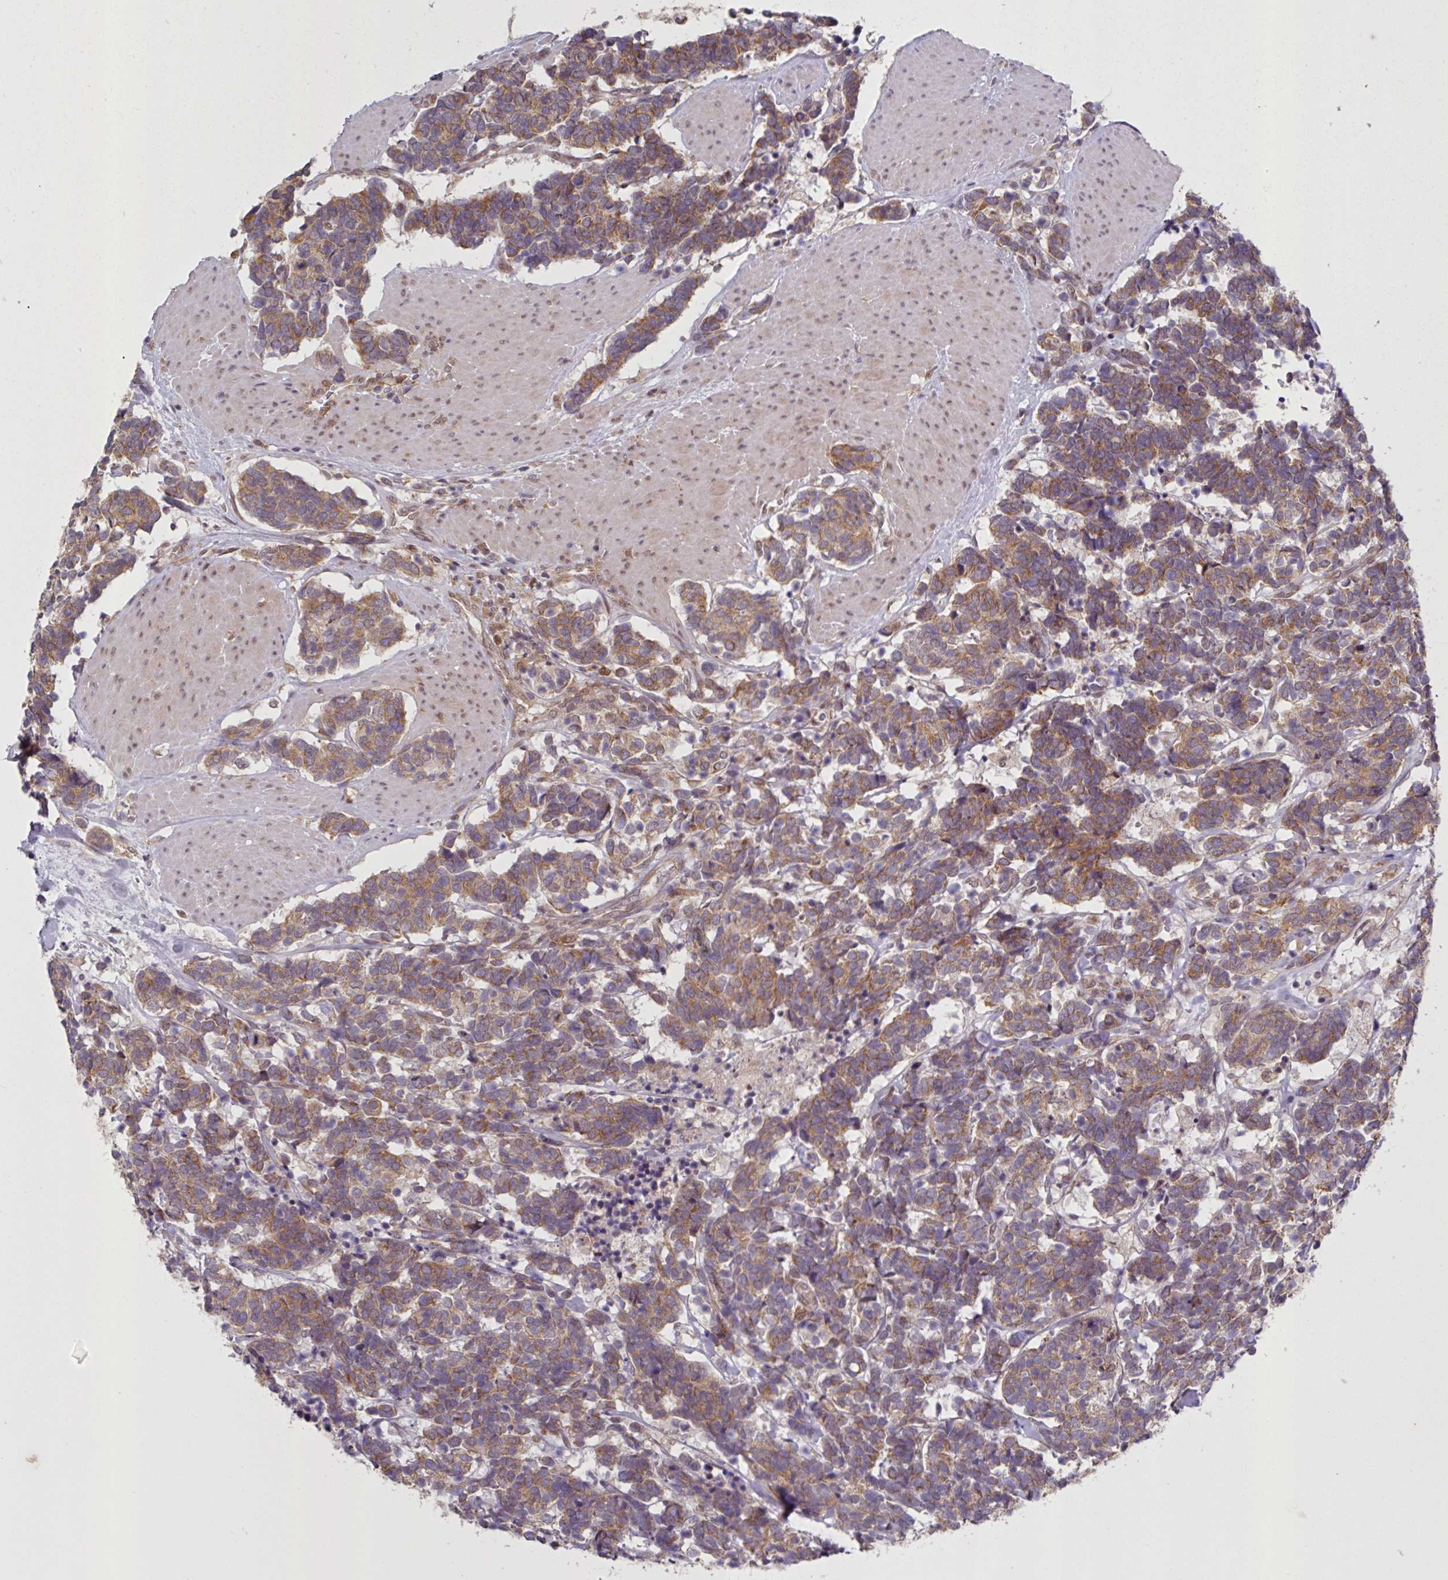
{"staining": {"intensity": "moderate", "quantity": ">75%", "location": "cytoplasmic/membranous"}, "tissue": "carcinoid", "cell_type": "Tumor cells", "image_type": "cancer", "snomed": [{"axis": "morphology", "description": "Carcinoma, NOS"}, {"axis": "morphology", "description": "Carcinoid, malignant, NOS"}, {"axis": "topography", "description": "Urinary bladder"}], "caption": "Moderate cytoplasmic/membranous staining is identified in approximately >75% of tumor cells in carcinoid. (Stains: DAB in brown, nuclei in blue, Microscopy: brightfield microscopy at high magnification).", "gene": "CAMLG", "patient": {"sex": "male", "age": 57}}